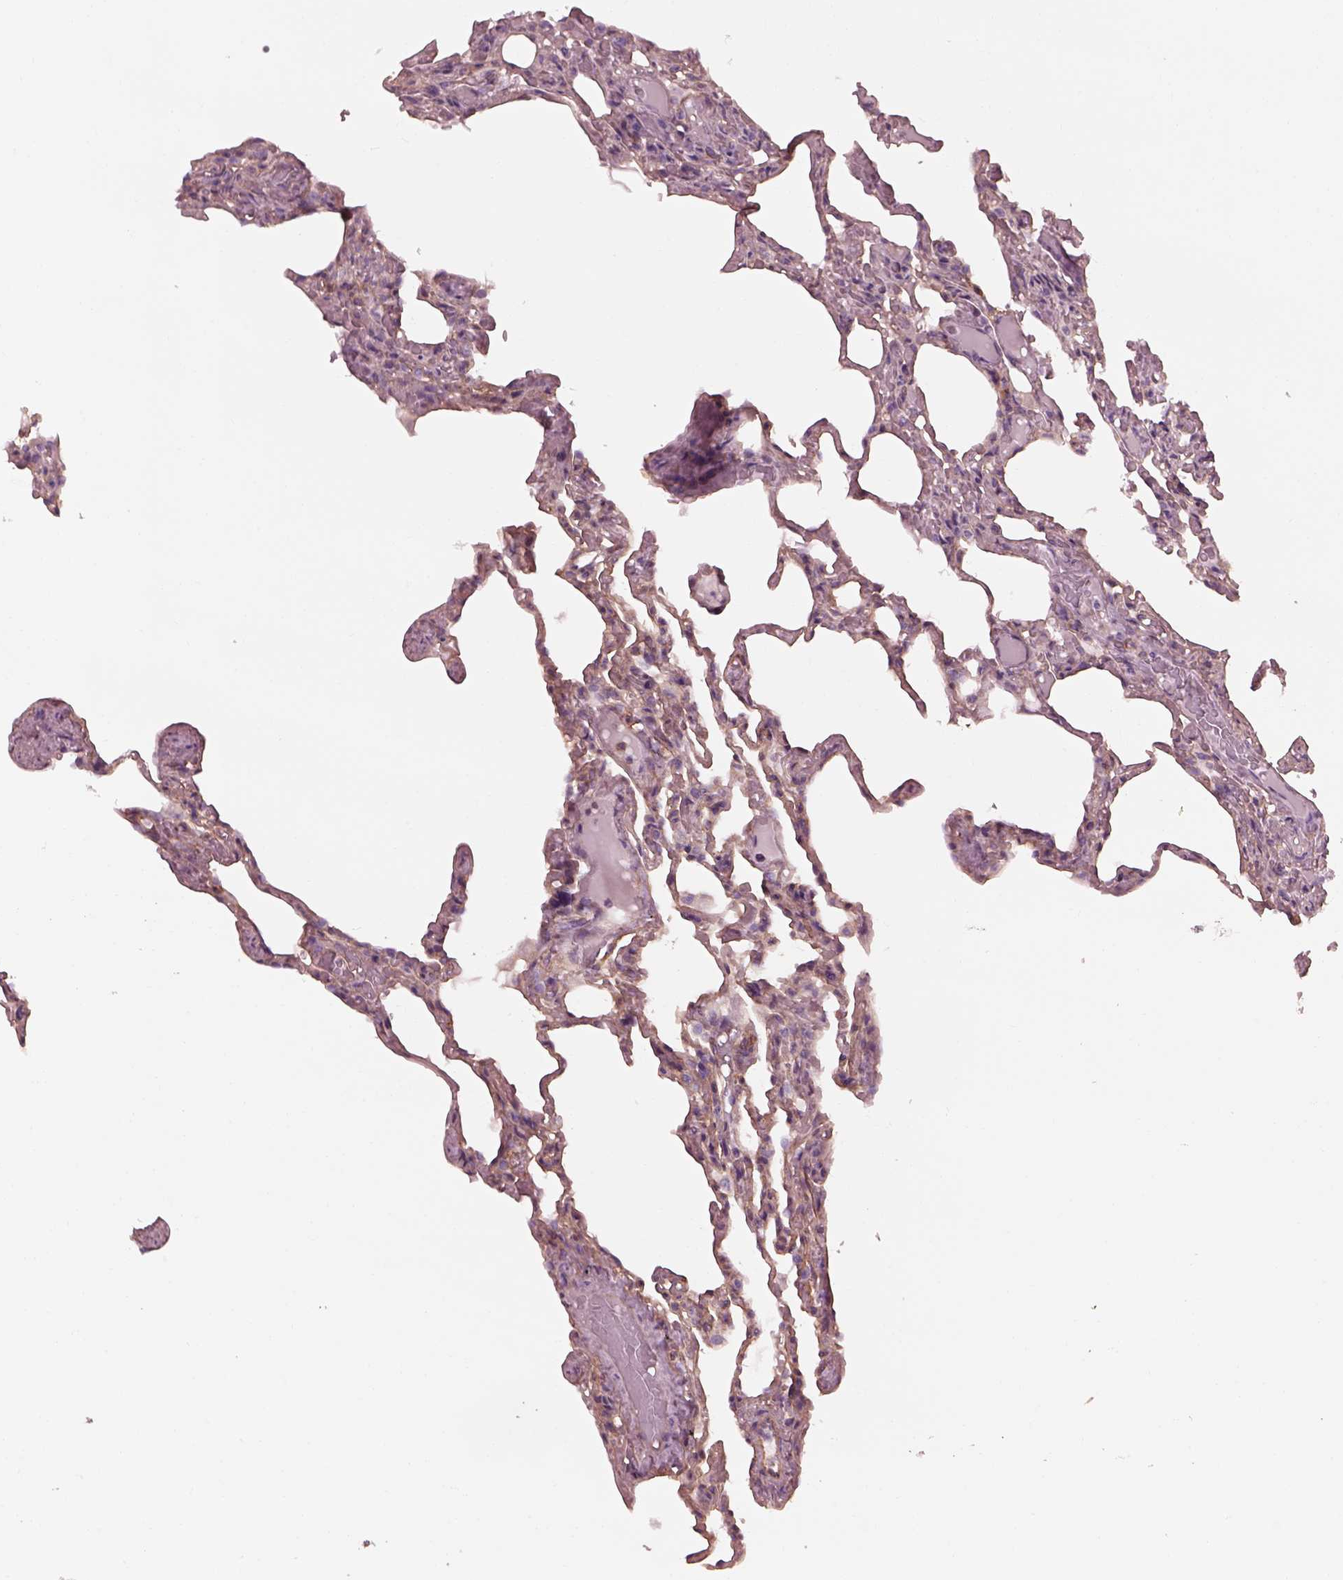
{"staining": {"intensity": "weak", "quantity": "<25%", "location": "cytoplasmic/membranous"}, "tissue": "lung", "cell_type": "Alveolar cells", "image_type": "normal", "snomed": [{"axis": "morphology", "description": "Normal tissue, NOS"}, {"axis": "topography", "description": "Lung"}], "caption": "Immunohistochemical staining of benign lung displays no significant staining in alveolar cells. Nuclei are stained in blue.", "gene": "ELAPOR1", "patient": {"sex": "female", "age": 43}}